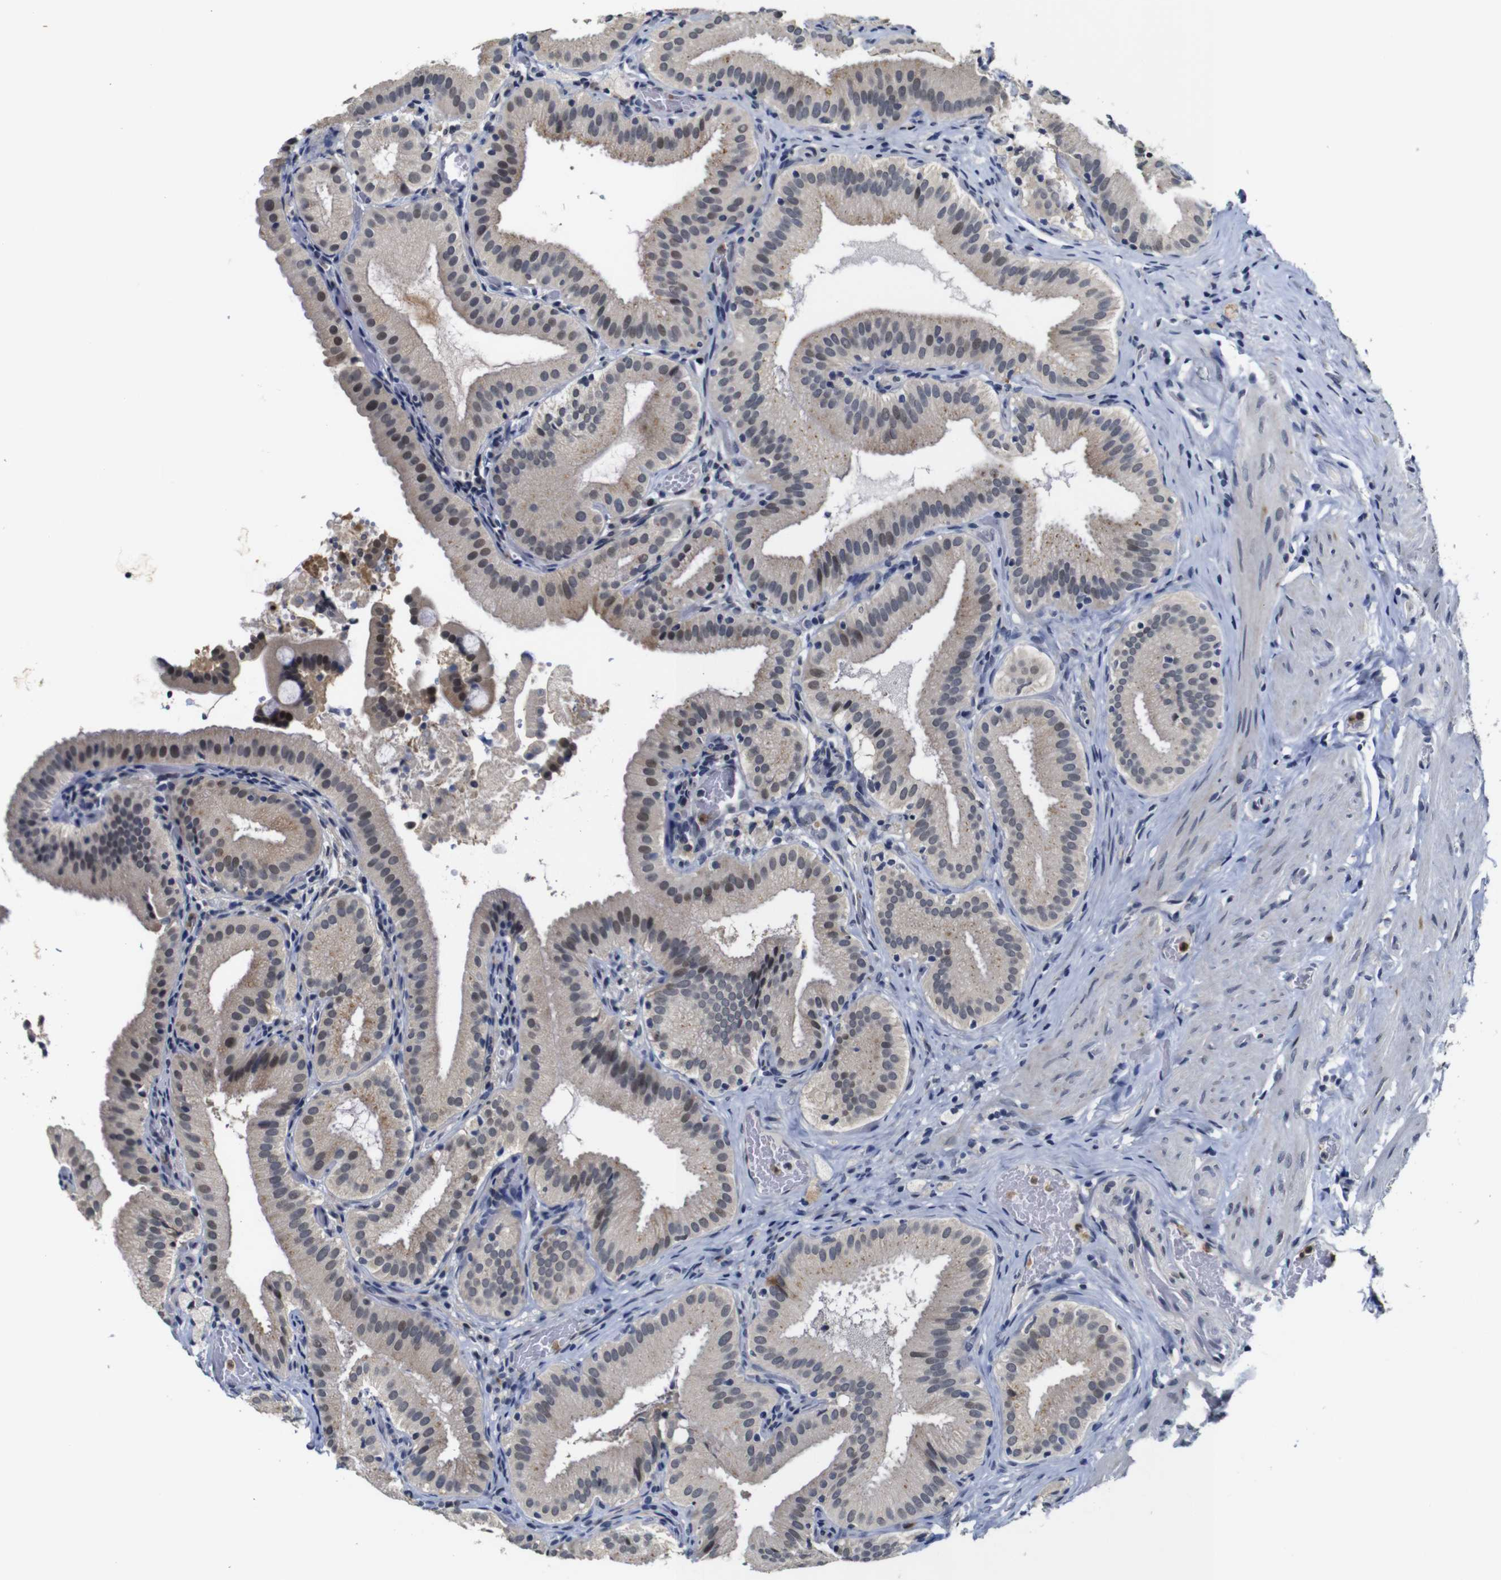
{"staining": {"intensity": "weak", "quantity": ">75%", "location": "cytoplasmic/membranous,nuclear"}, "tissue": "gallbladder", "cell_type": "Glandular cells", "image_type": "normal", "snomed": [{"axis": "morphology", "description": "Normal tissue, NOS"}, {"axis": "topography", "description": "Gallbladder"}], "caption": "The histopathology image displays a brown stain indicating the presence of a protein in the cytoplasmic/membranous,nuclear of glandular cells in gallbladder. (Brightfield microscopy of DAB IHC at high magnification).", "gene": "NTRK3", "patient": {"sex": "male", "age": 54}}